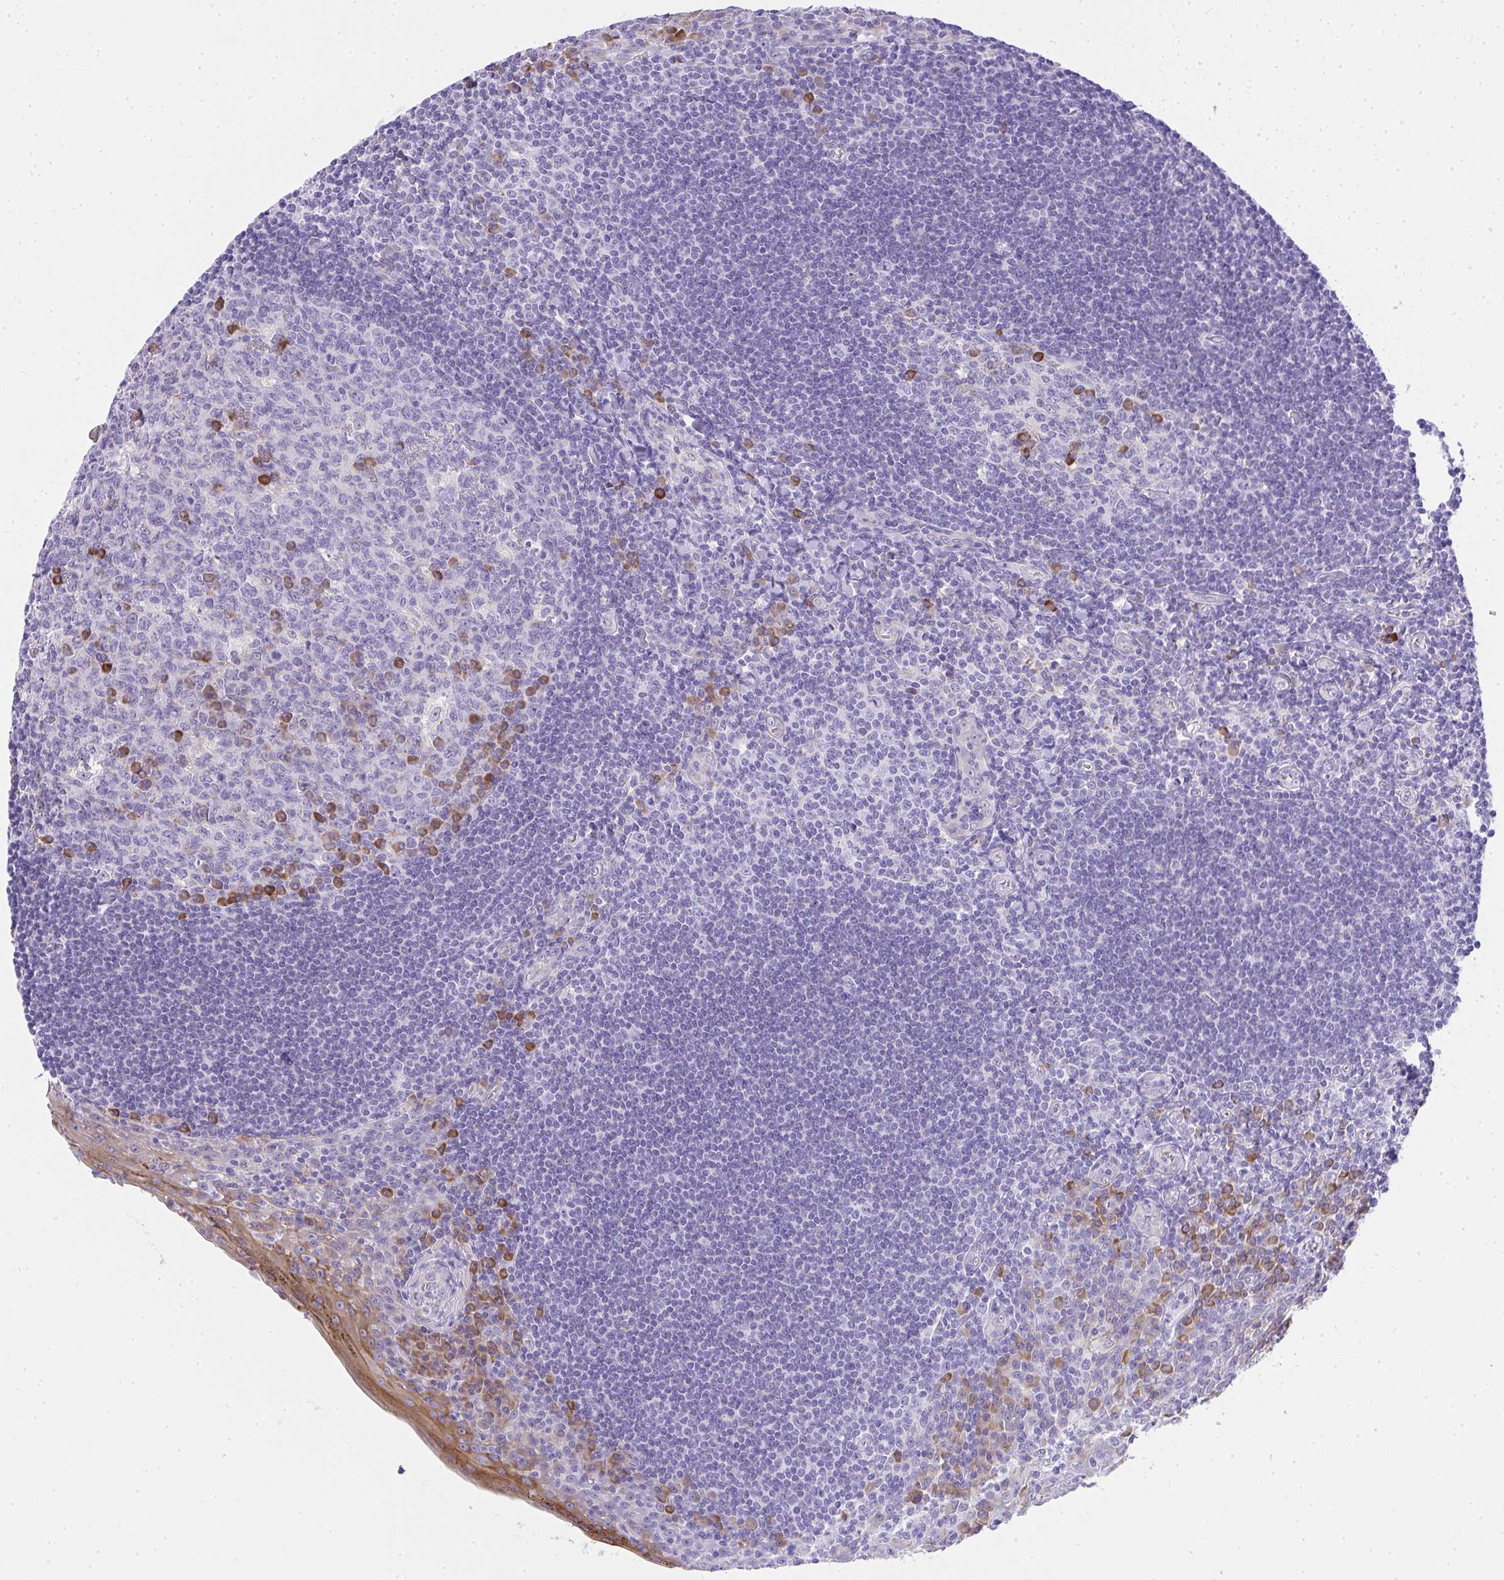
{"staining": {"intensity": "moderate", "quantity": "<25%", "location": "cytoplasmic/membranous"}, "tissue": "tonsil", "cell_type": "Germinal center cells", "image_type": "normal", "snomed": [{"axis": "morphology", "description": "Normal tissue, NOS"}, {"axis": "topography", "description": "Tonsil"}], "caption": "A micrograph of tonsil stained for a protein reveals moderate cytoplasmic/membranous brown staining in germinal center cells. (IHC, brightfield microscopy, high magnification).", "gene": "ADRA2C", "patient": {"sex": "male", "age": 27}}